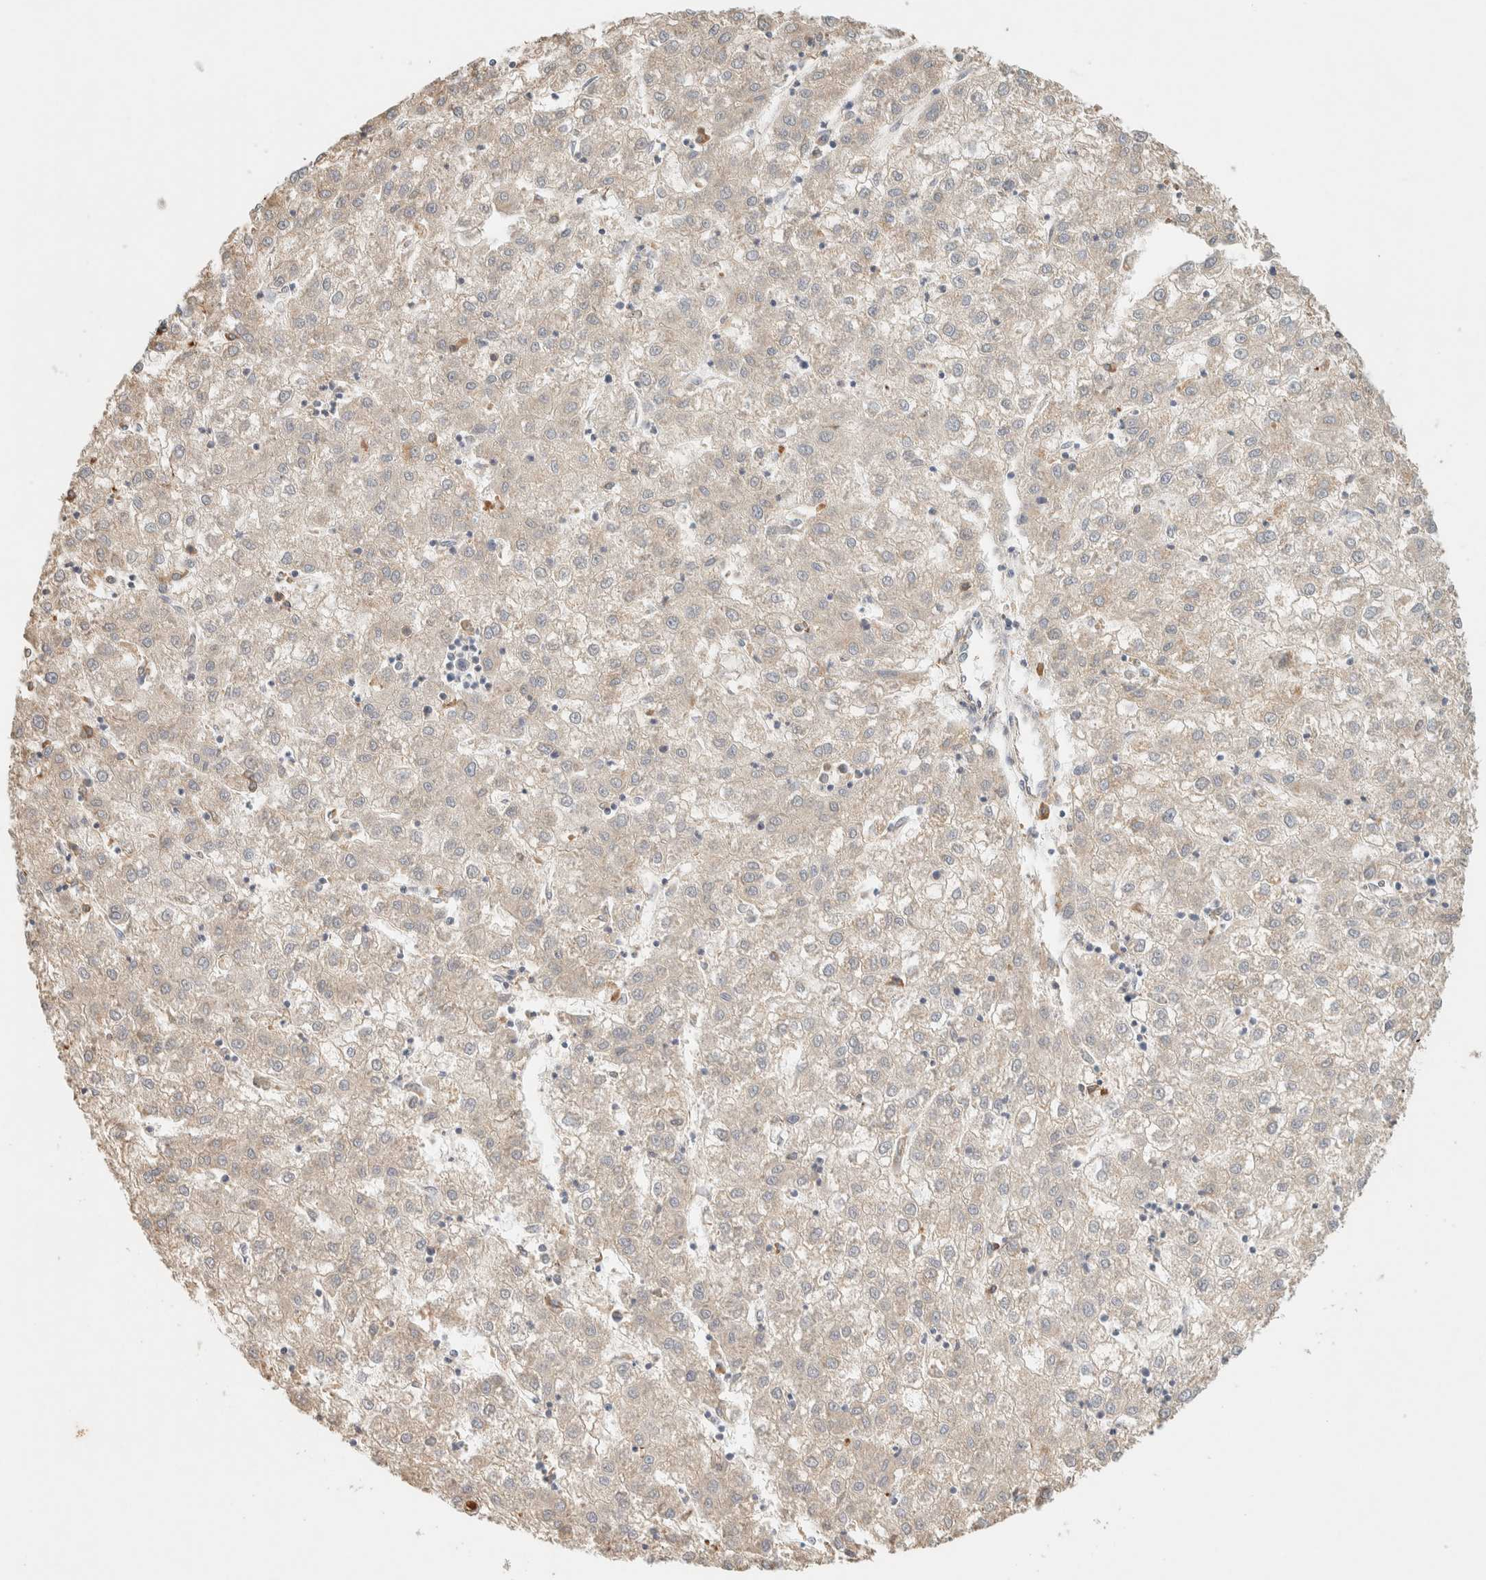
{"staining": {"intensity": "weak", "quantity": "25%-75%", "location": "cytoplasmic/membranous"}, "tissue": "liver cancer", "cell_type": "Tumor cells", "image_type": "cancer", "snomed": [{"axis": "morphology", "description": "Carcinoma, Hepatocellular, NOS"}, {"axis": "topography", "description": "Liver"}], "caption": "Immunohistochemical staining of liver hepatocellular carcinoma reveals low levels of weak cytoplasmic/membranous protein positivity in about 25%-75% of tumor cells. (Stains: DAB in brown, nuclei in blue, Microscopy: brightfield microscopy at high magnification).", "gene": "TTC3", "patient": {"sex": "male", "age": 72}}